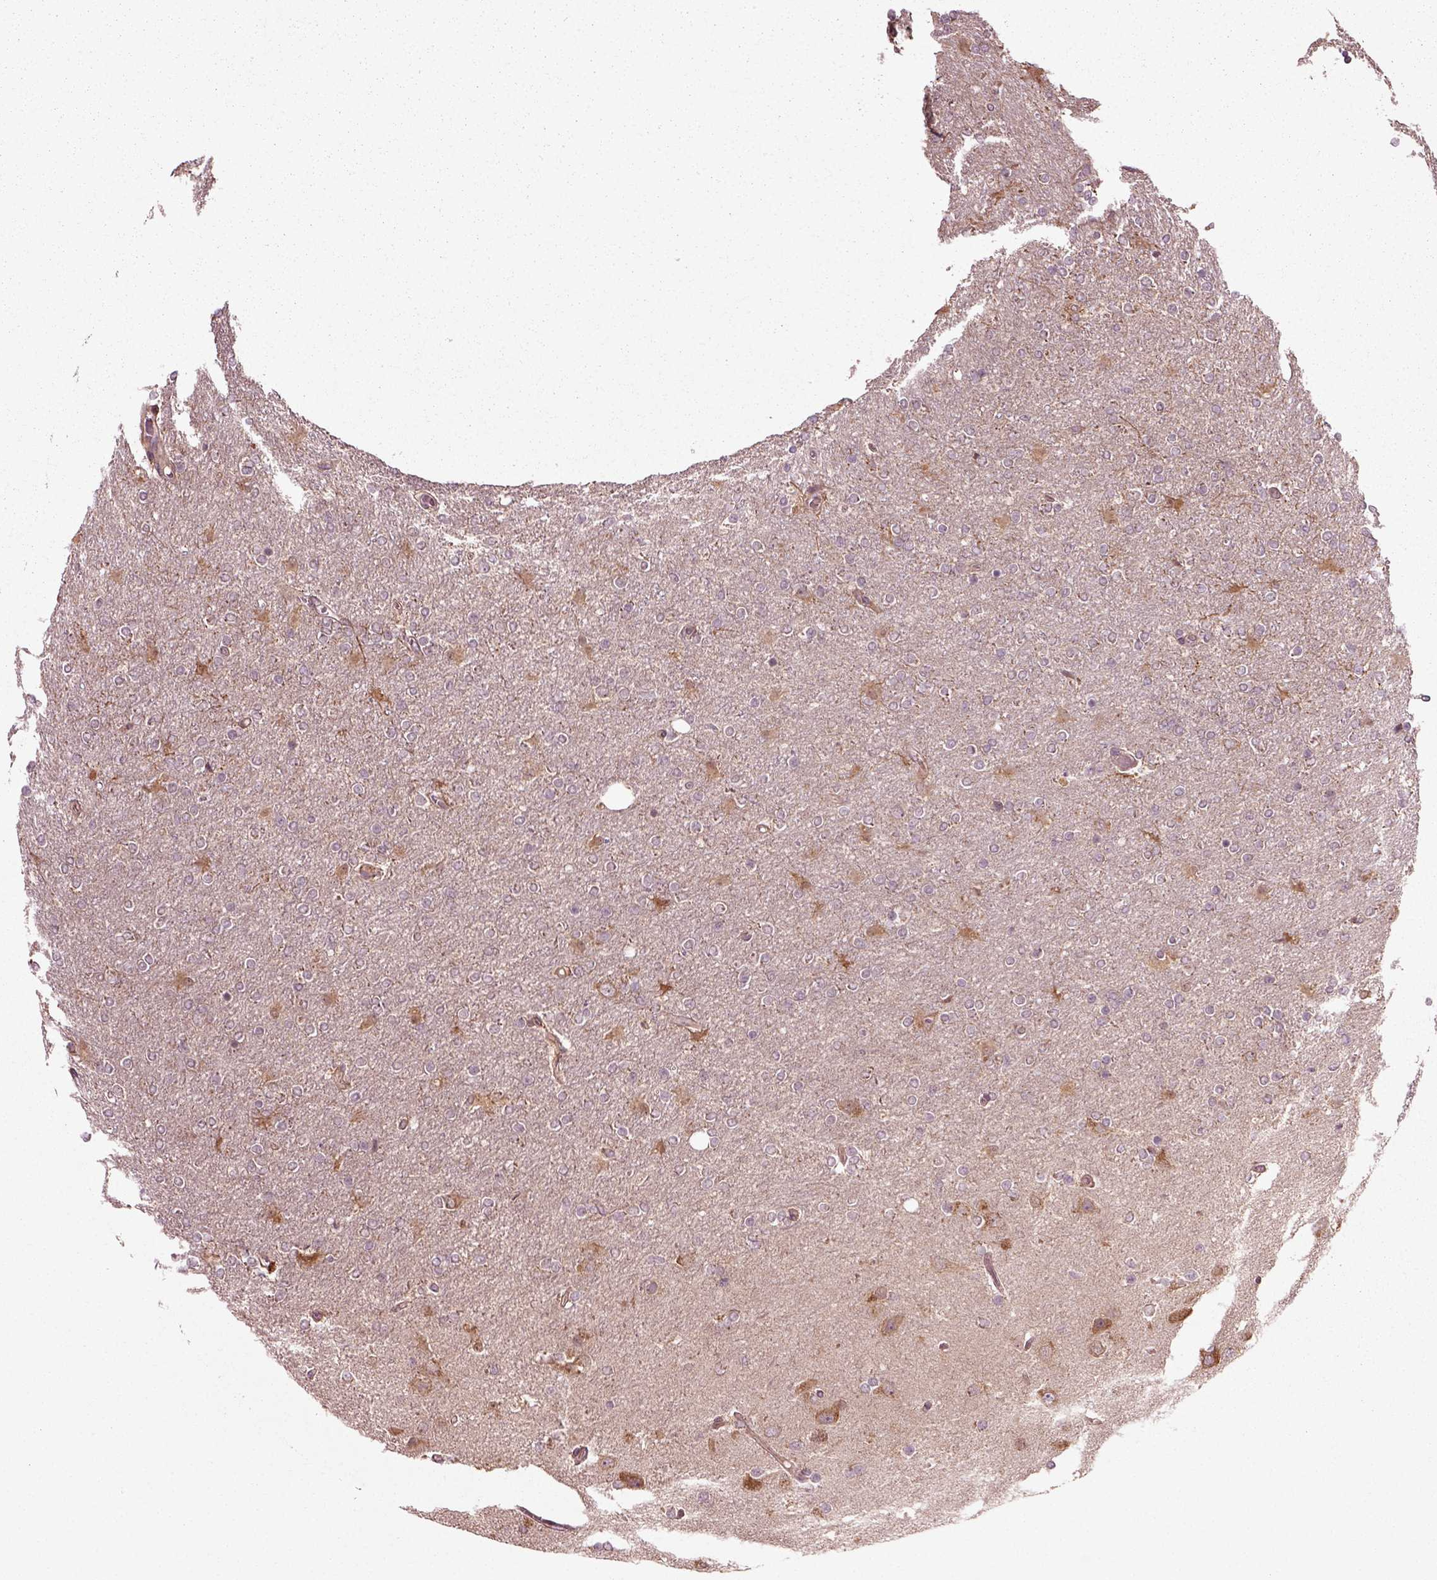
{"staining": {"intensity": "negative", "quantity": "none", "location": "none"}, "tissue": "glioma", "cell_type": "Tumor cells", "image_type": "cancer", "snomed": [{"axis": "morphology", "description": "Glioma, malignant, High grade"}, {"axis": "topography", "description": "Cerebral cortex"}], "caption": "This histopathology image is of glioma stained with immunohistochemistry to label a protein in brown with the nuclei are counter-stained blue. There is no positivity in tumor cells. (DAB (3,3'-diaminobenzidine) immunohistochemistry (IHC) with hematoxylin counter stain).", "gene": "PLCD3", "patient": {"sex": "male", "age": 70}}